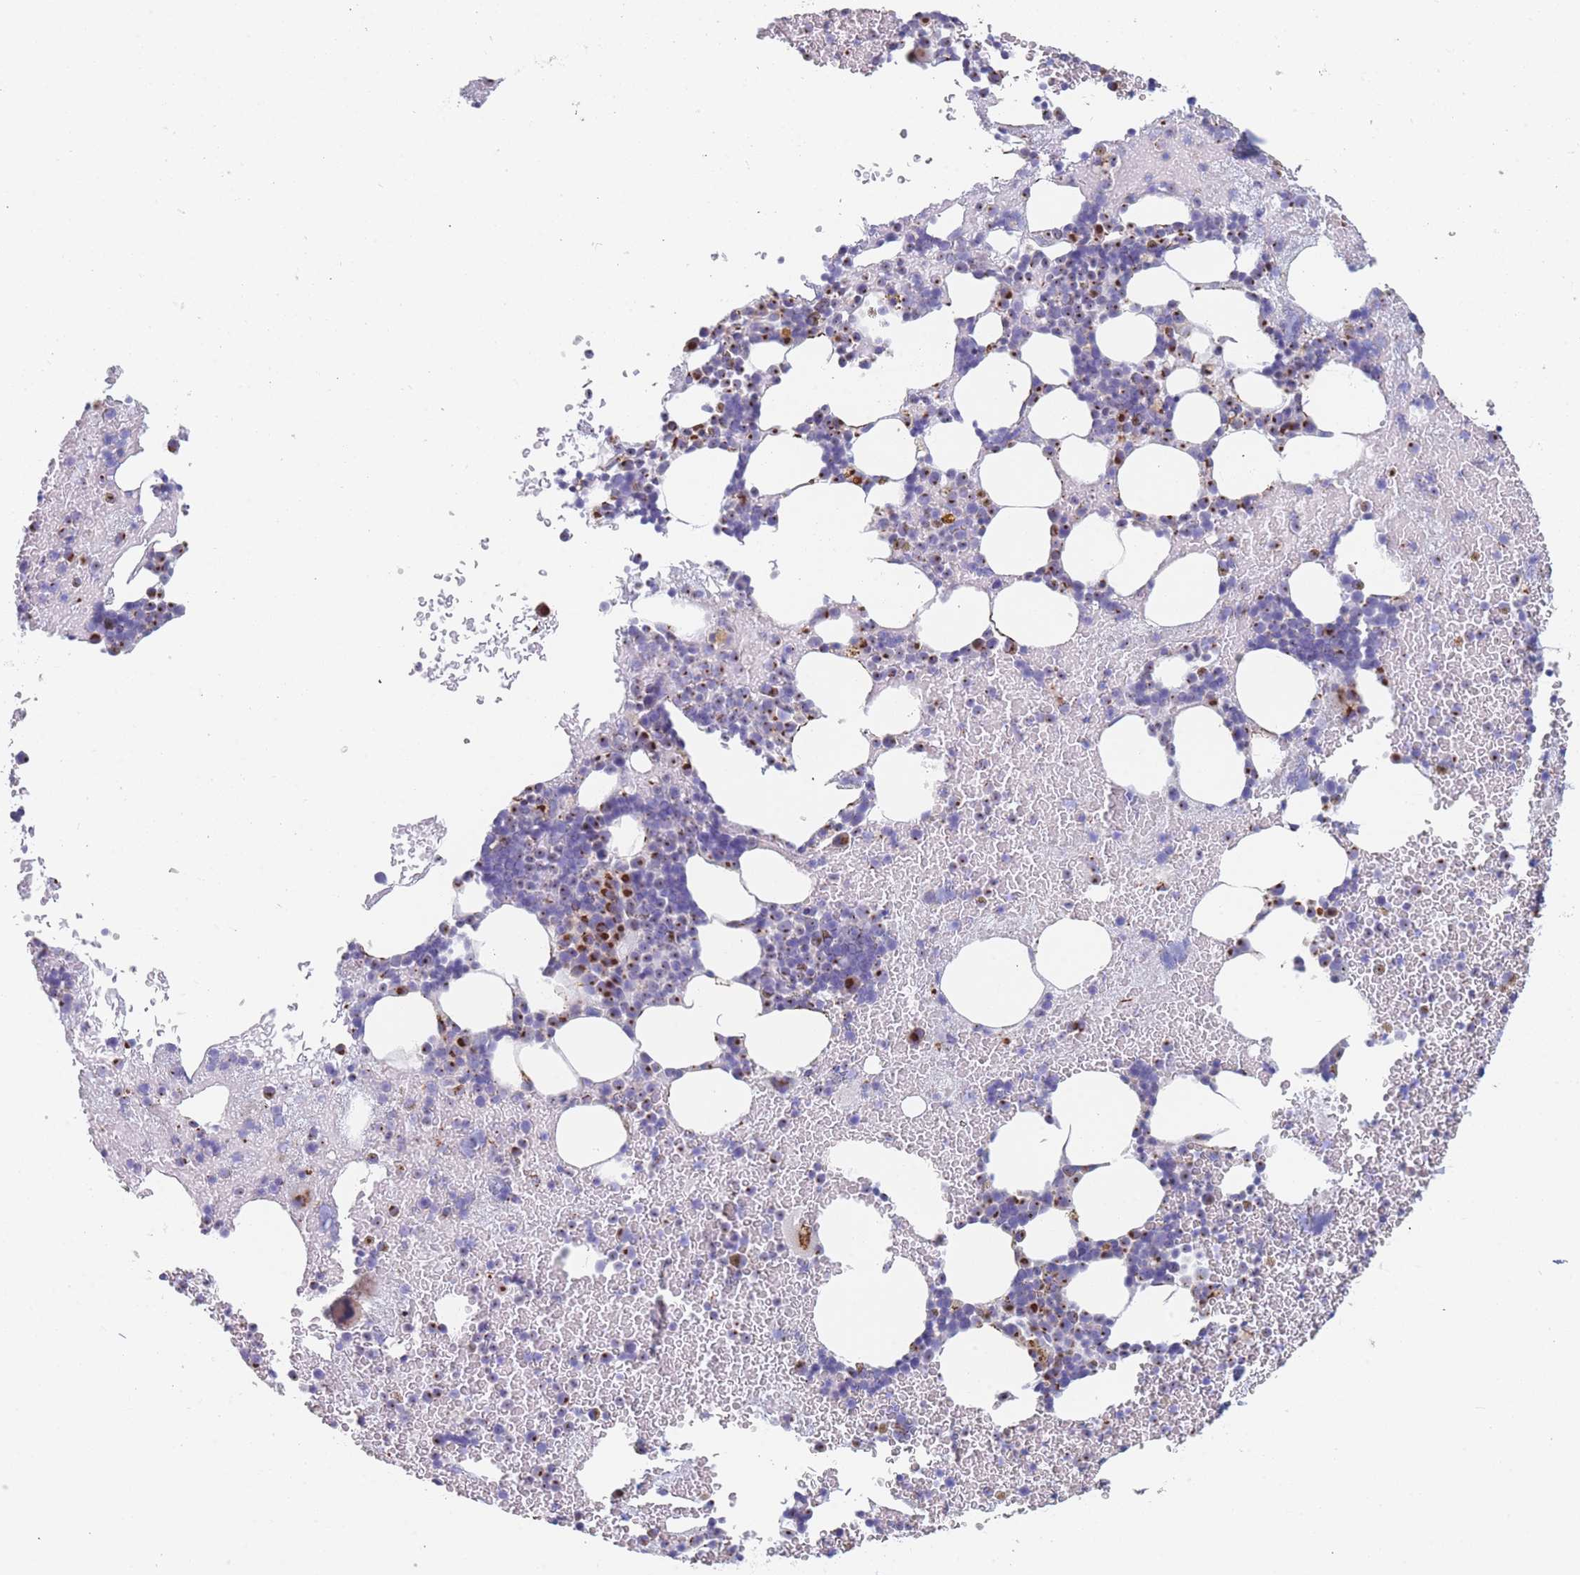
{"staining": {"intensity": "strong", "quantity": "<25%", "location": "cytoplasmic/membranous"}, "tissue": "bone marrow", "cell_type": "Hematopoietic cells", "image_type": "normal", "snomed": [{"axis": "morphology", "description": "Normal tissue, NOS"}, {"axis": "topography", "description": "Bone marrow"}], "caption": "Brown immunohistochemical staining in benign human bone marrow displays strong cytoplasmic/membranous expression in about <25% of hematopoietic cells. (IHC, brightfield microscopy, high magnification).", "gene": "TMED10", "patient": {"sex": "male", "age": 26}}